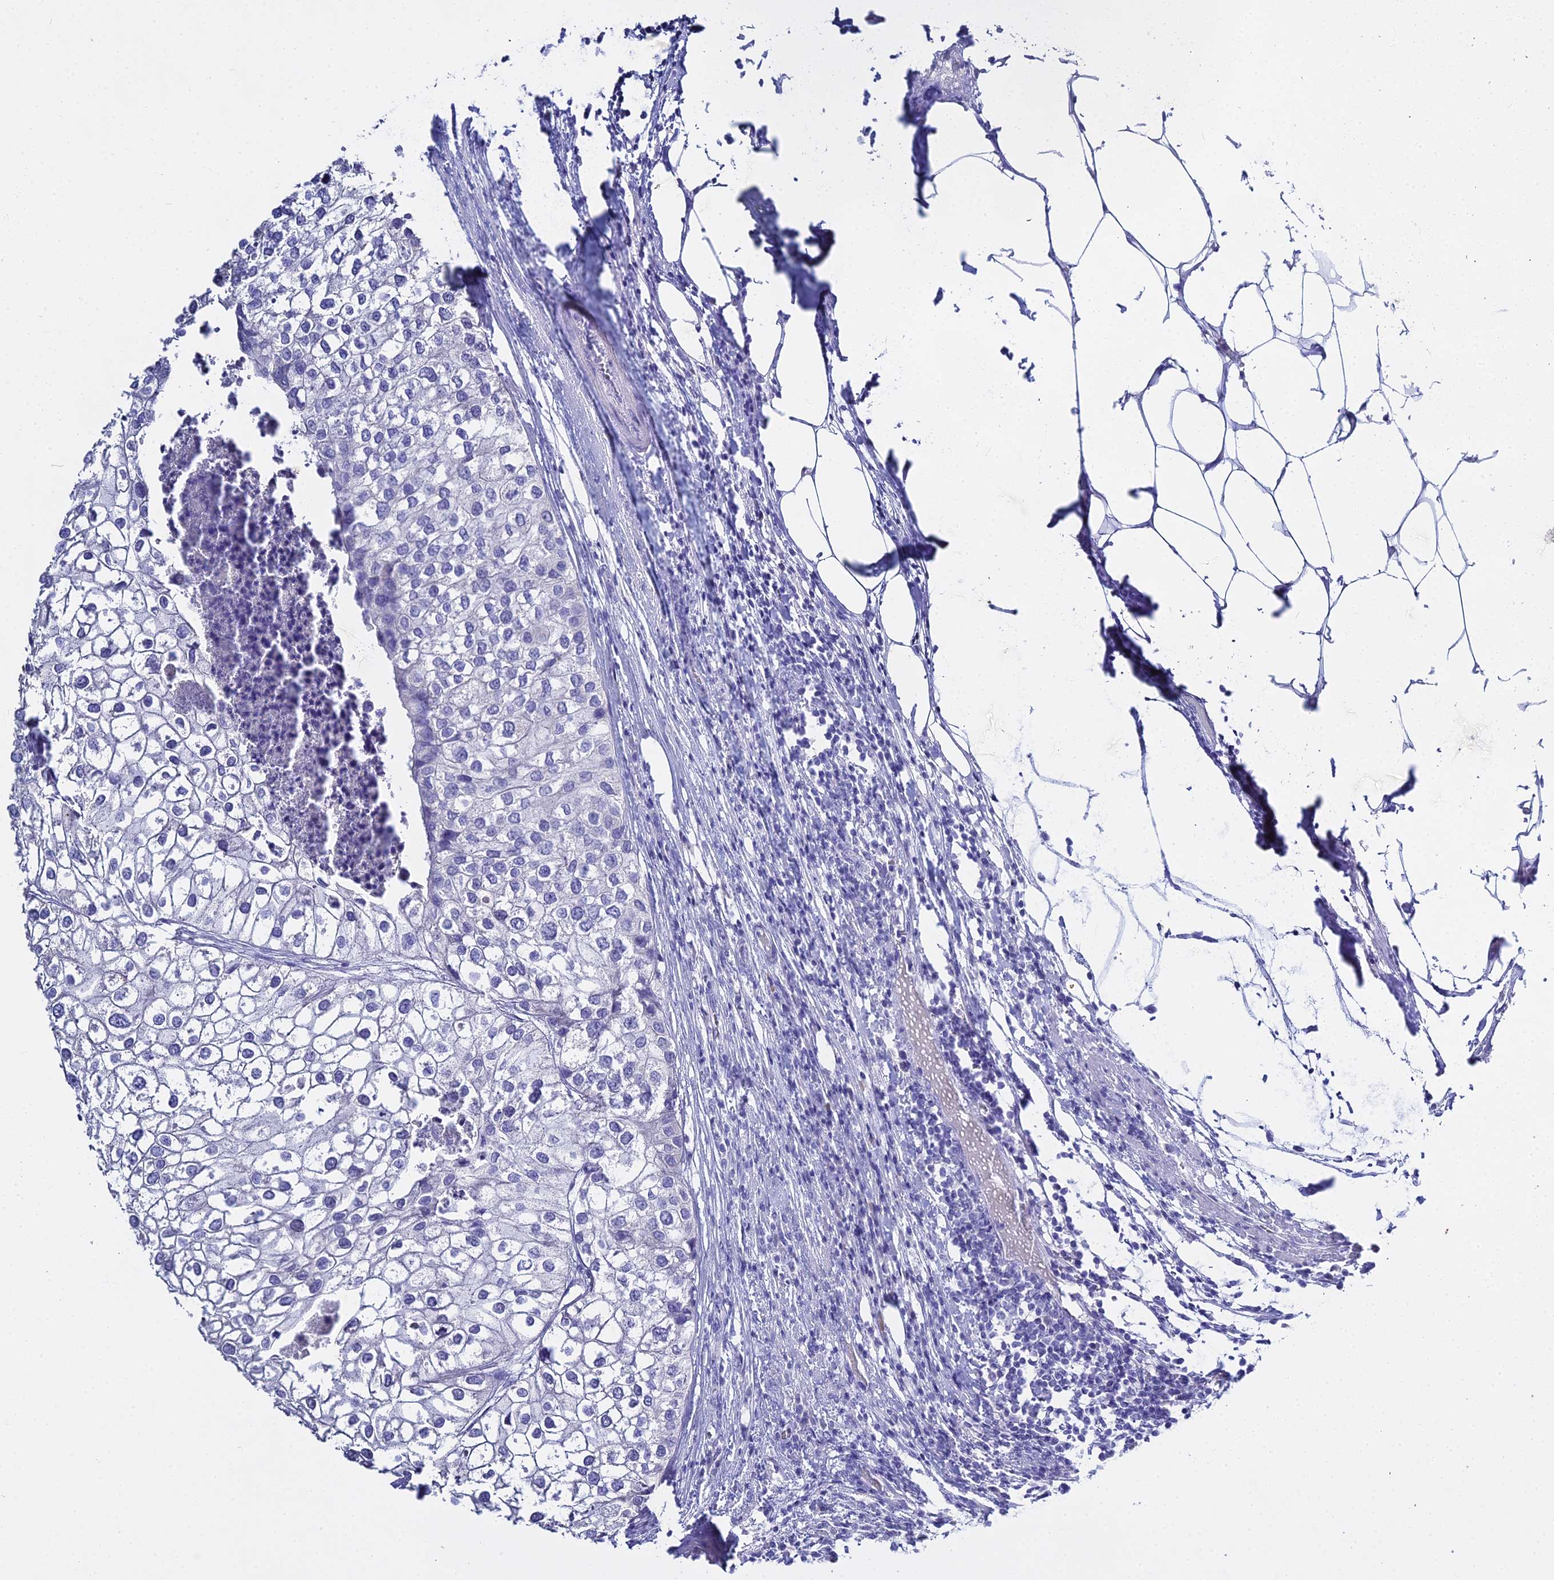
{"staining": {"intensity": "negative", "quantity": "none", "location": "none"}, "tissue": "urothelial cancer", "cell_type": "Tumor cells", "image_type": "cancer", "snomed": [{"axis": "morphology", "description": "Urothelial carcinoma, High grade"}, {"axis": "topography", "description": "Urinary bladder"}], "caption": "There is no significant expression in tumor cells of high-grade urothelial carcinoma.", "gene": "S100A7", "patient": {"sex": "male", "age": 64}}